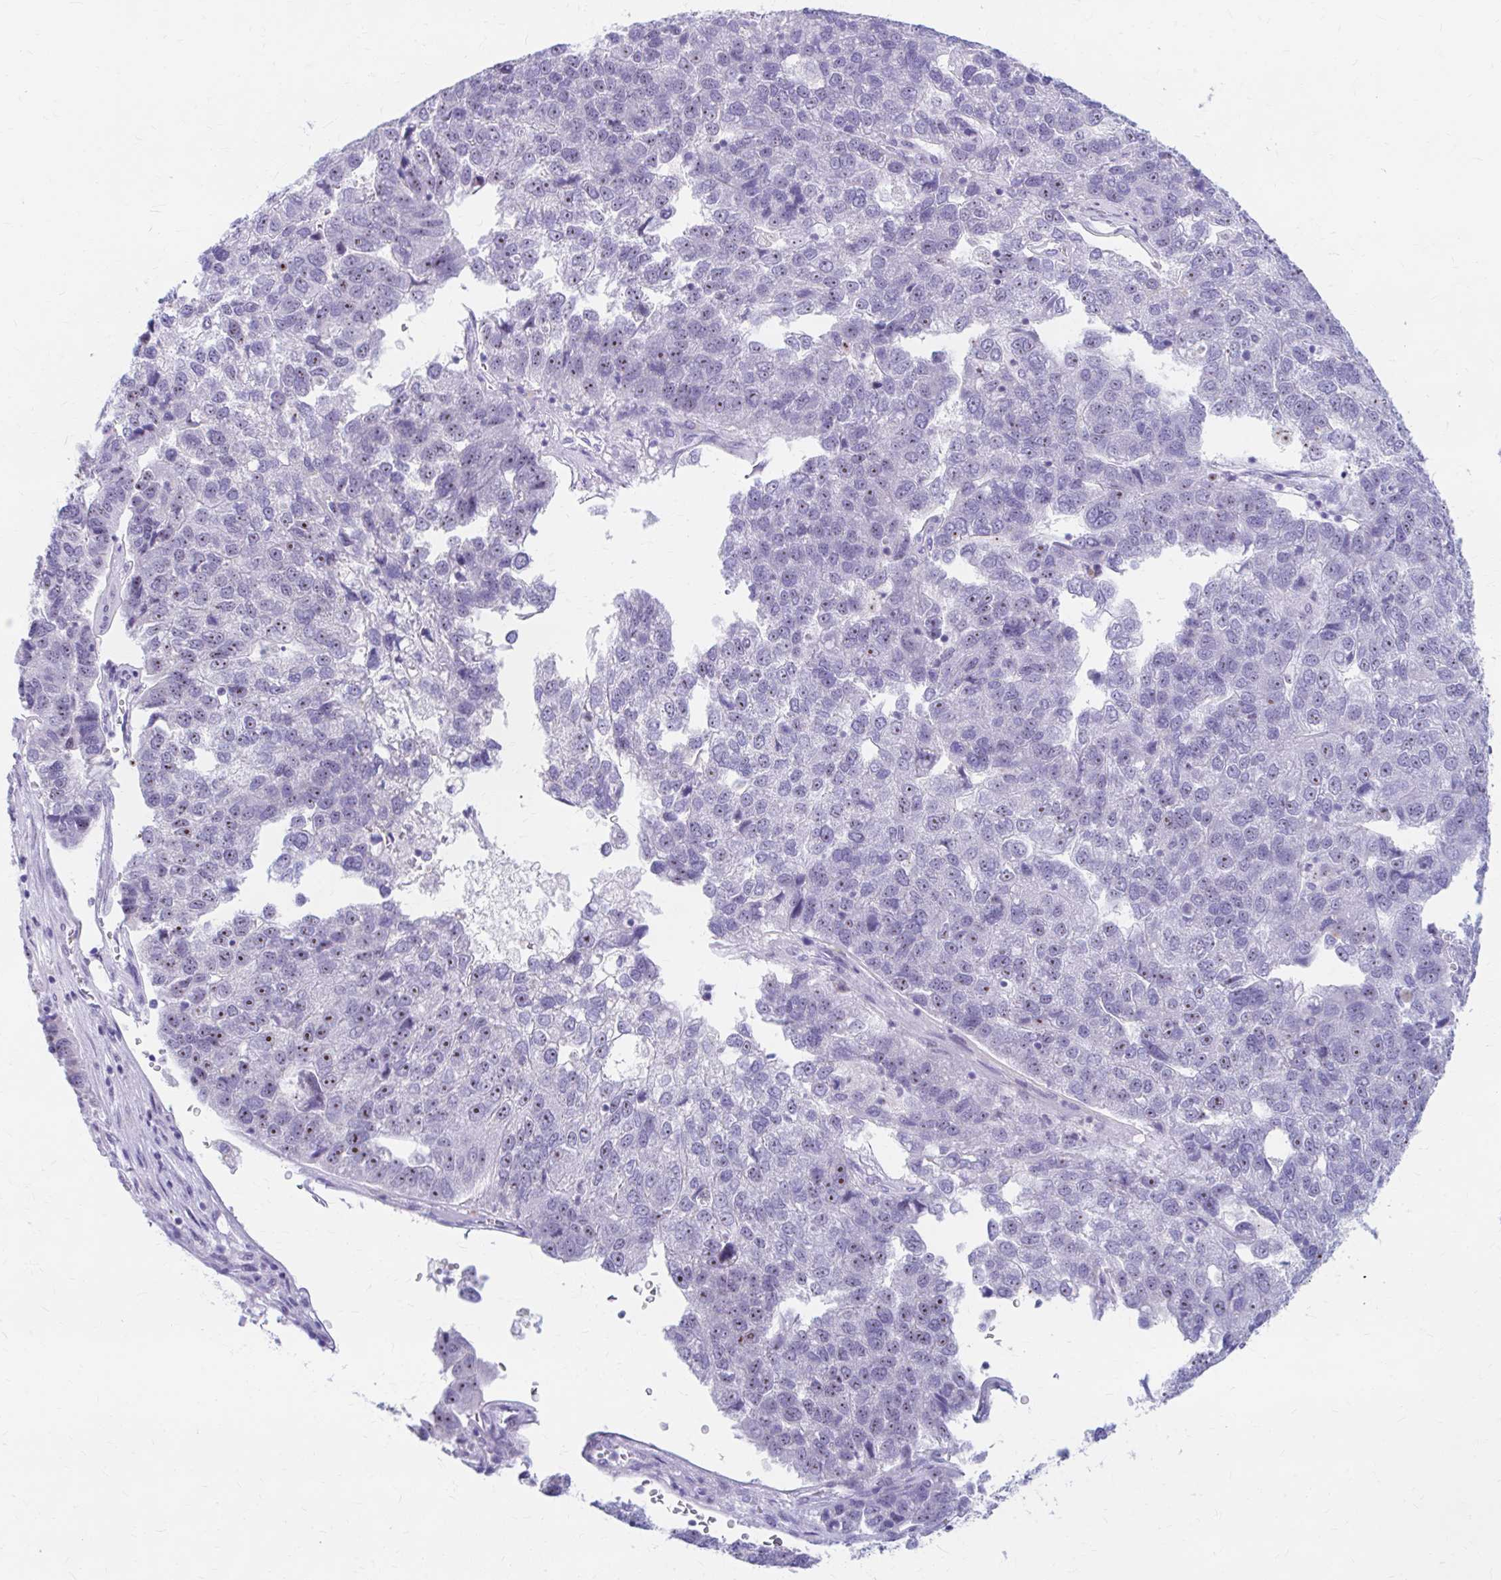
{"staining": {"intensity": "moderate", "quantity": "25%-75%", "location": "nuclear"}, "tissue": "pancreatic cancer", "cell_type": "Tumor cells", "image_type": "cancer", "snomed": [{"axis": "morphology", "description": "Adenocarcinoma, NOS"}, {"axis": "topography", "description": "Pancreas"}], "caption": "IHC of human pancreatic cancer (adenocarcinoma) exhibits medium levels of moderate nuclear expression in approximately 25%-75% of tumor cells.", "gene": "FTSJ3", "patient": {"sex": "female", "age": 61}}